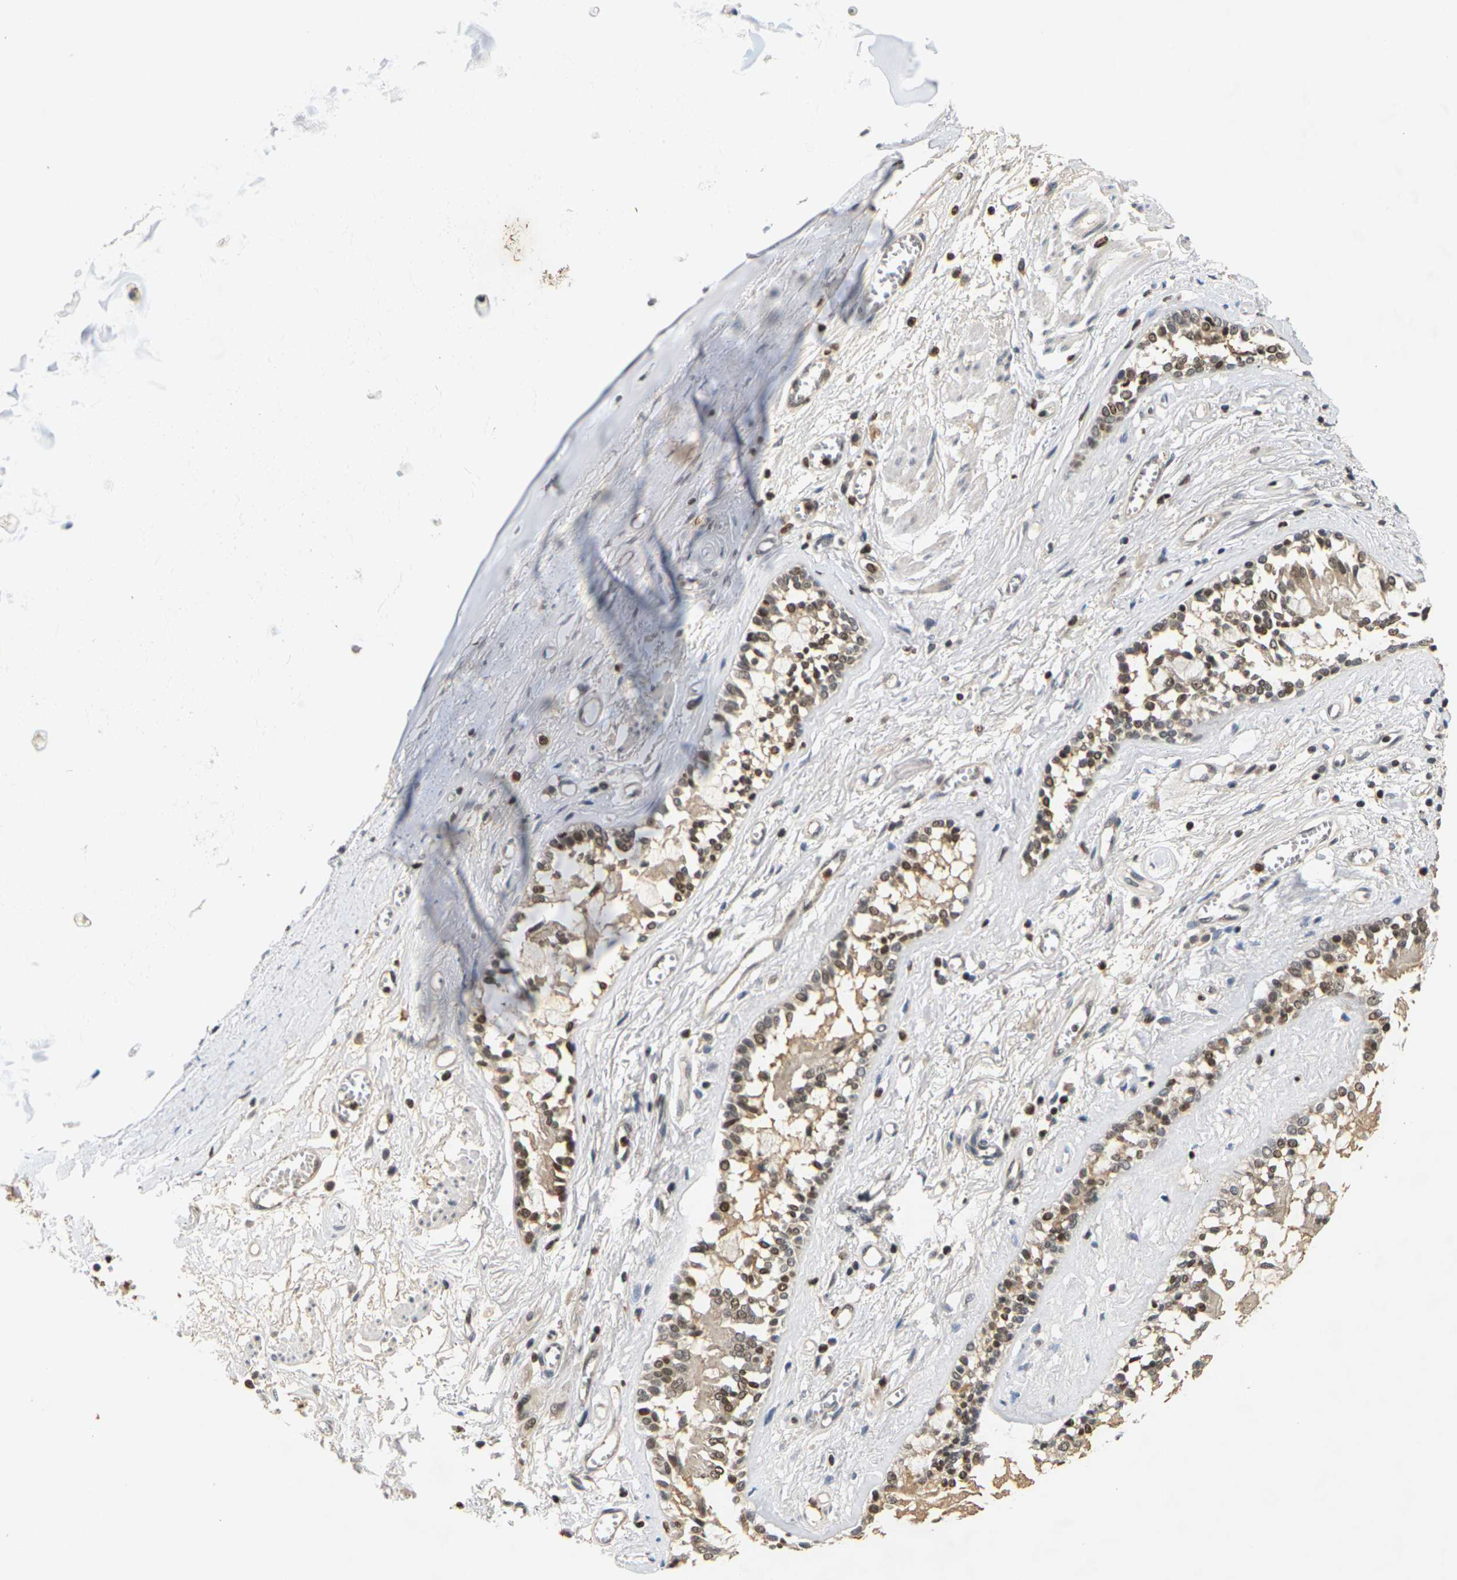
{"staining": {"intensity": "moderate", "quantity": ">75%", "location": "cytoplasmic/membranous,nuclear"}, "tissue": "bronchus", "cell_type": "Respiratory epithelial cells", "image_type": "normal", "snomed": [{"axis": "morphology", "description": "Normal tissue, NOS"}, {"axis": "morphology", "description": "Inflammation, NOS"}, {"axis": "topography", "description": "Cartilage tissue"}, {"axis": "topography", "description": "Lung"}], "caption": "DAB (3,3'-diaminobenzidine) immunohistochemical staining of unremarkable bronchus displays moderate cytoplasmic/membranous,nuclear protein staining in approximately >75% of respiratory epithelial cells. The protein of interest is stained brown, and the nuclei are stained in blue (DAB IHC with brightfield microscopy, high magnification).", "gene": "NELFA", "patient": {"sex": "male", "age": 71}}